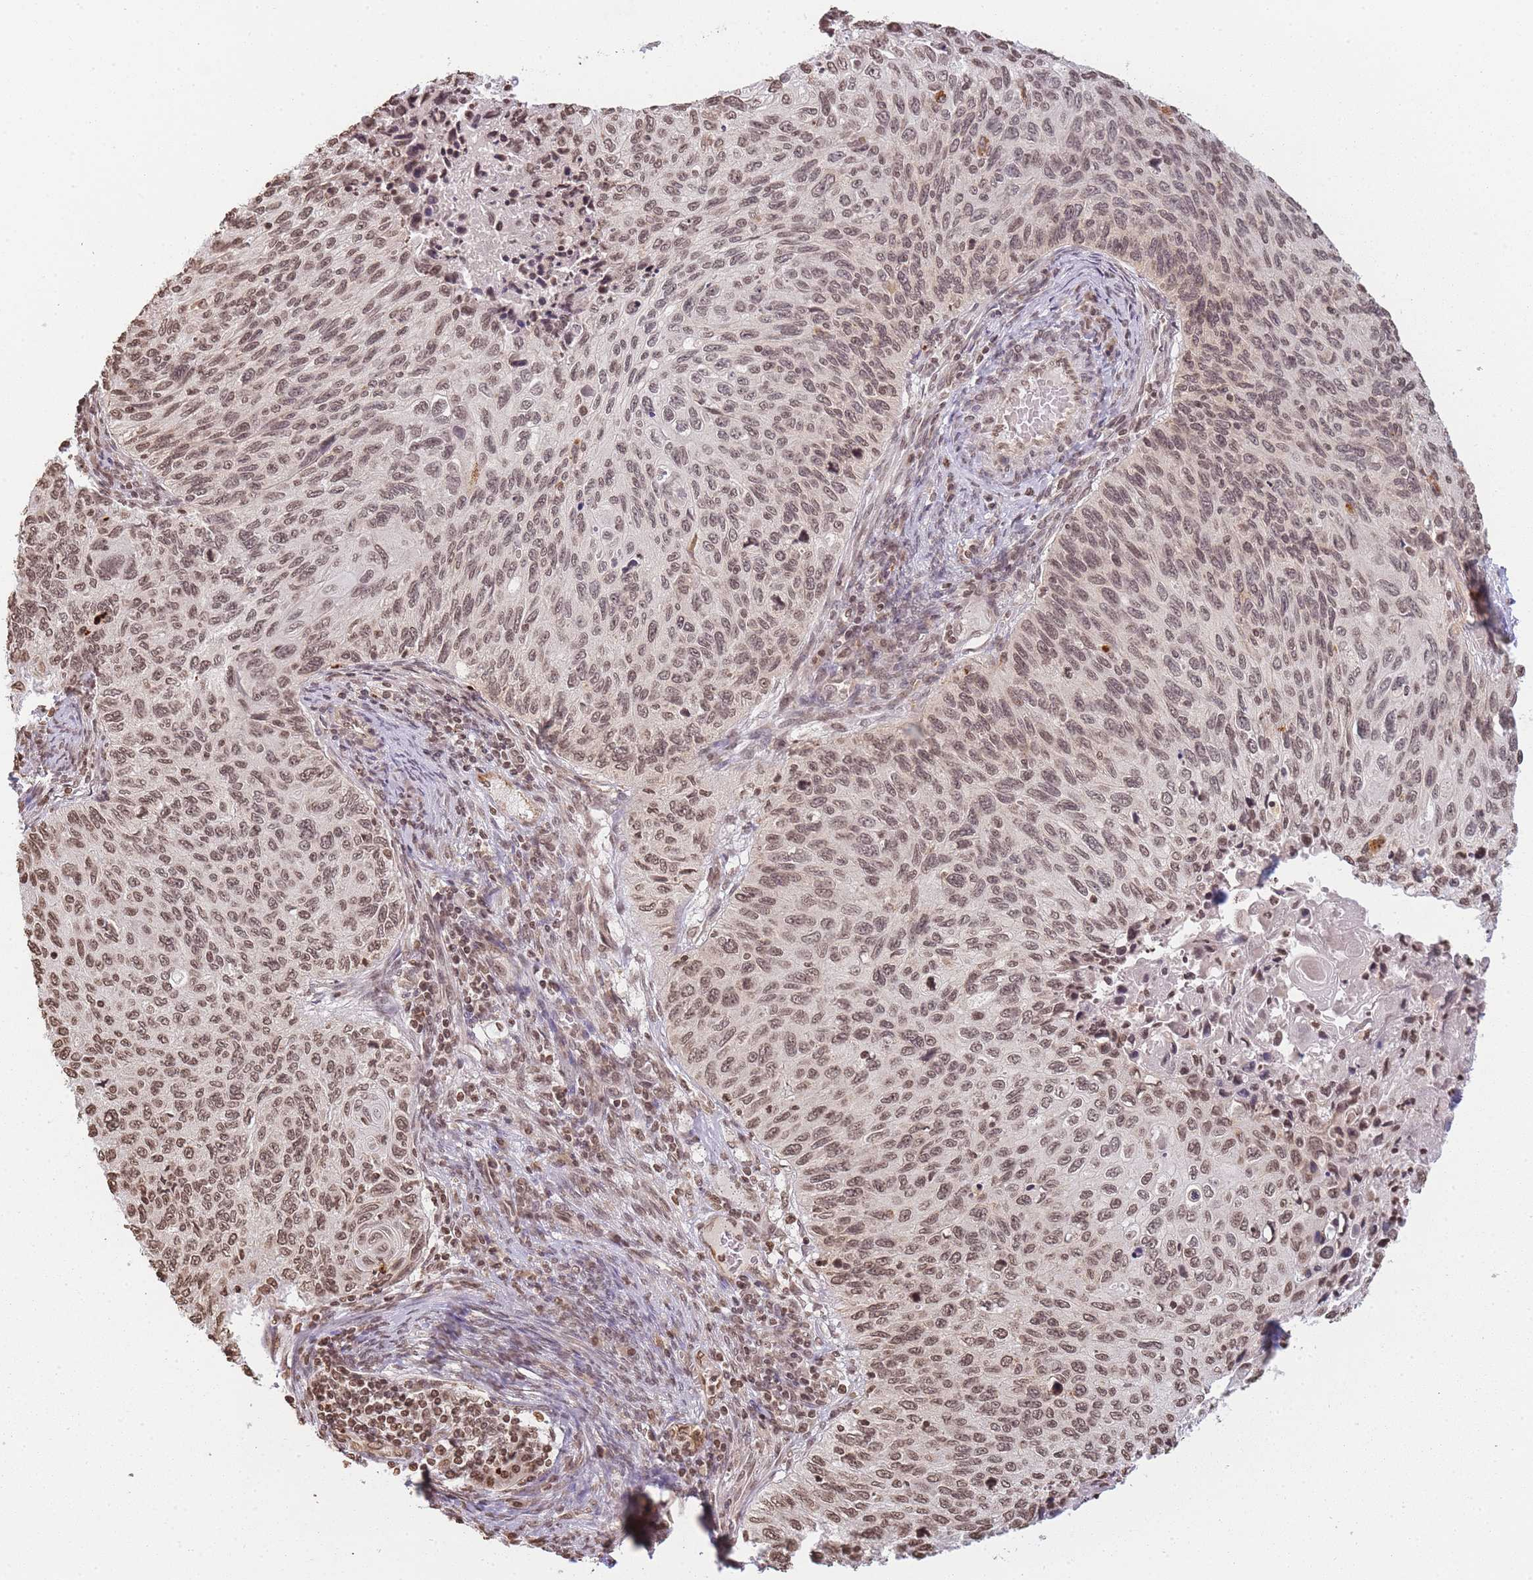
{"staining": {"intensity": "moderate", "quantity": ">75%", "location": "nuclear"}, "tissue": "cervical cancer", "cell_type": "Tumor cells", "image_type": "cancer", "snomed": [{"axis": "morphology", "description": "Squamous cell carcinoma, NOS"}, {"axis": "topography", "description": "Cervix"}], "caption": "There is medium levels of moderate nuclear expression in tumor cells of cervical cancer, as demonstrated by immunohistochemical staining (brown color).", "gene": "WWTR1", "patient": {"sex": "female", "age": 70}}